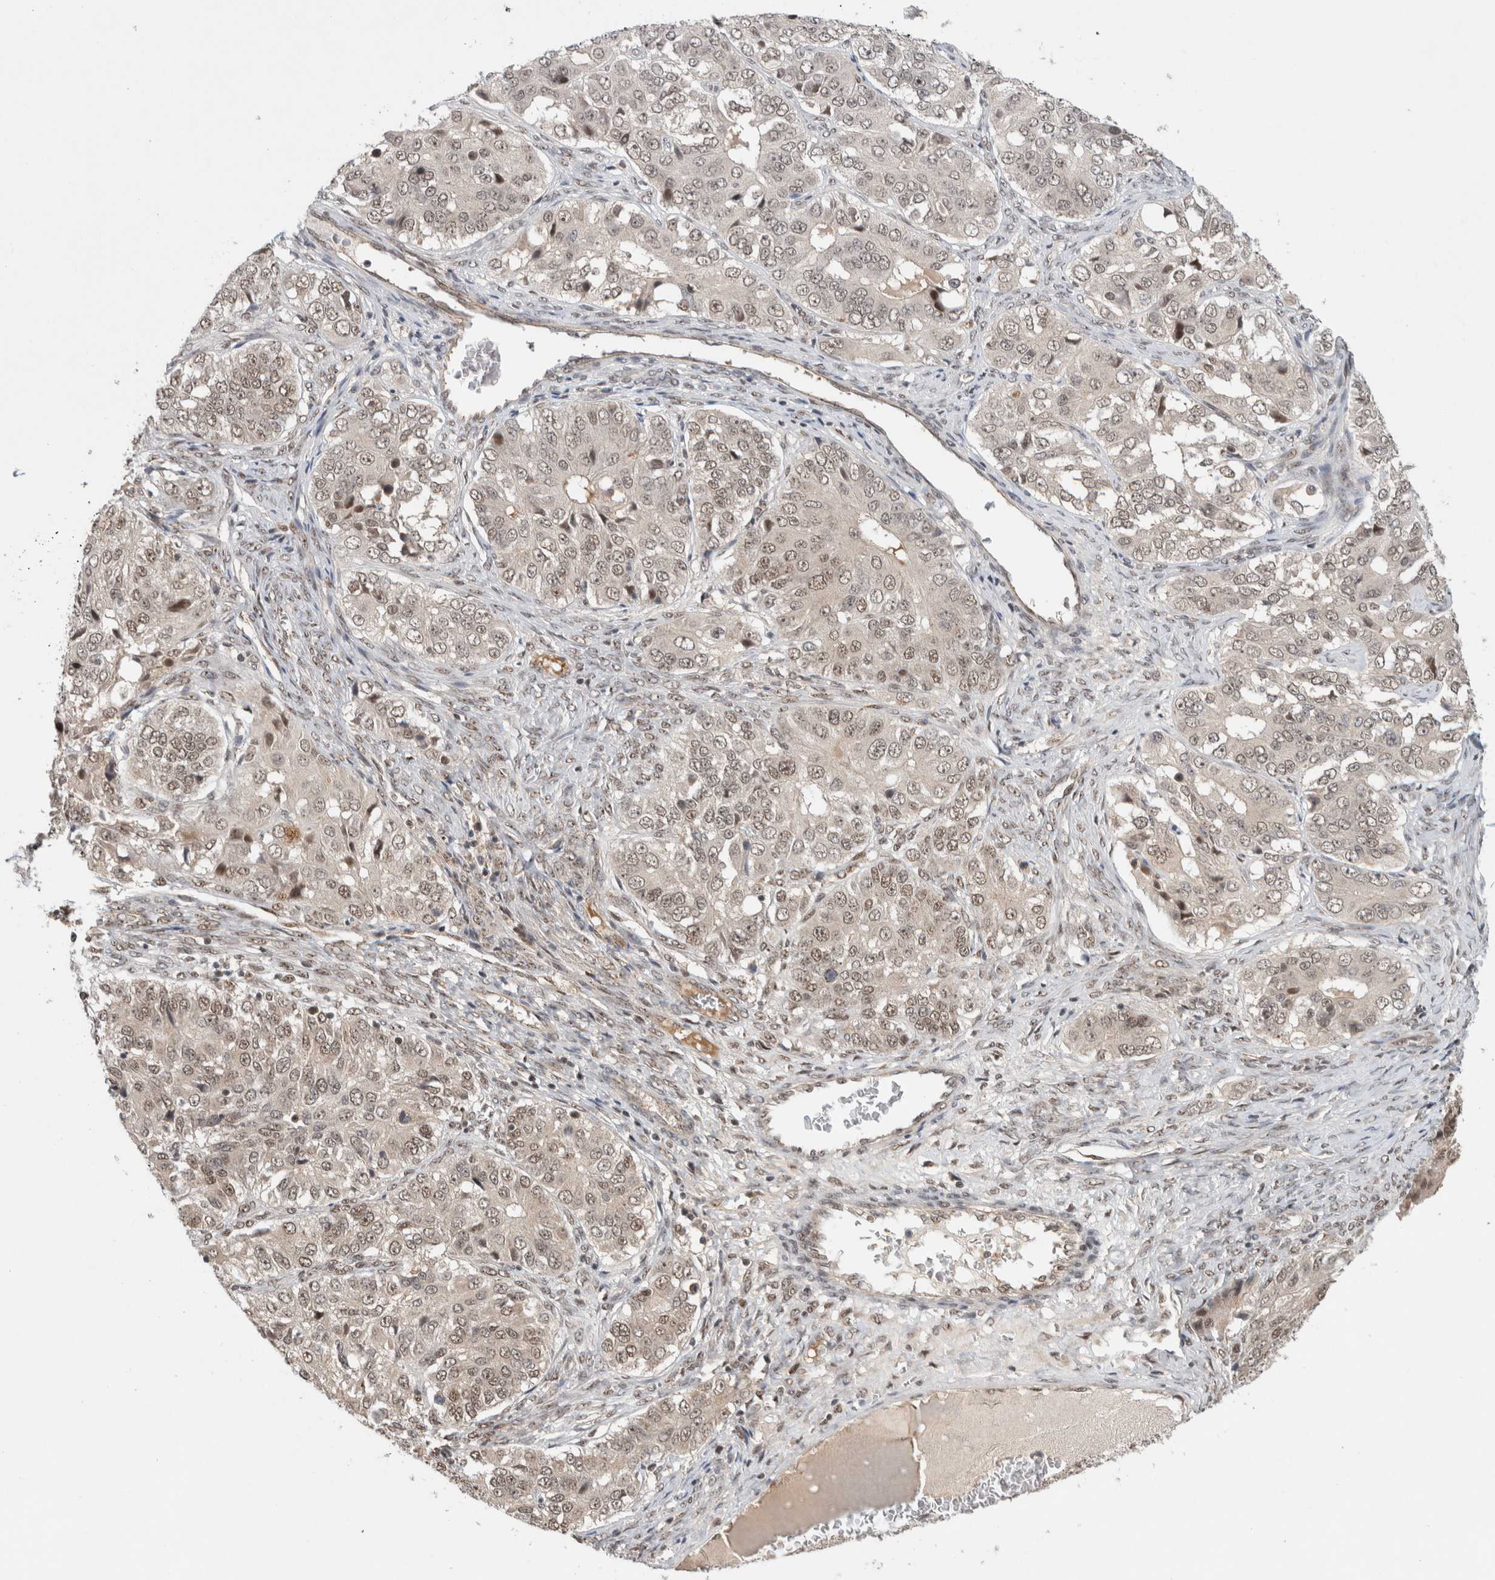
{"staining": {"intensity": "weak", "quantity": ">75%", "location": "nuclear"}, "tissue": "ovarian cancer", "cell_type": "Tumor cells", "image_type": "cancer", "snomed": [{"axis": "morphology", "description": "Carcinoma, endometroid"}, {"axis": "topography", "description": "Ovary"}], "caption": "Ovarian endometroid carcinoma was stained to show a protein in brown. There is low levels of weak nuclear positivity in approximately >75% of tumor cells.", "gene": "MPHOSPH6", "patient": {"sex": "female", "age": 51}}